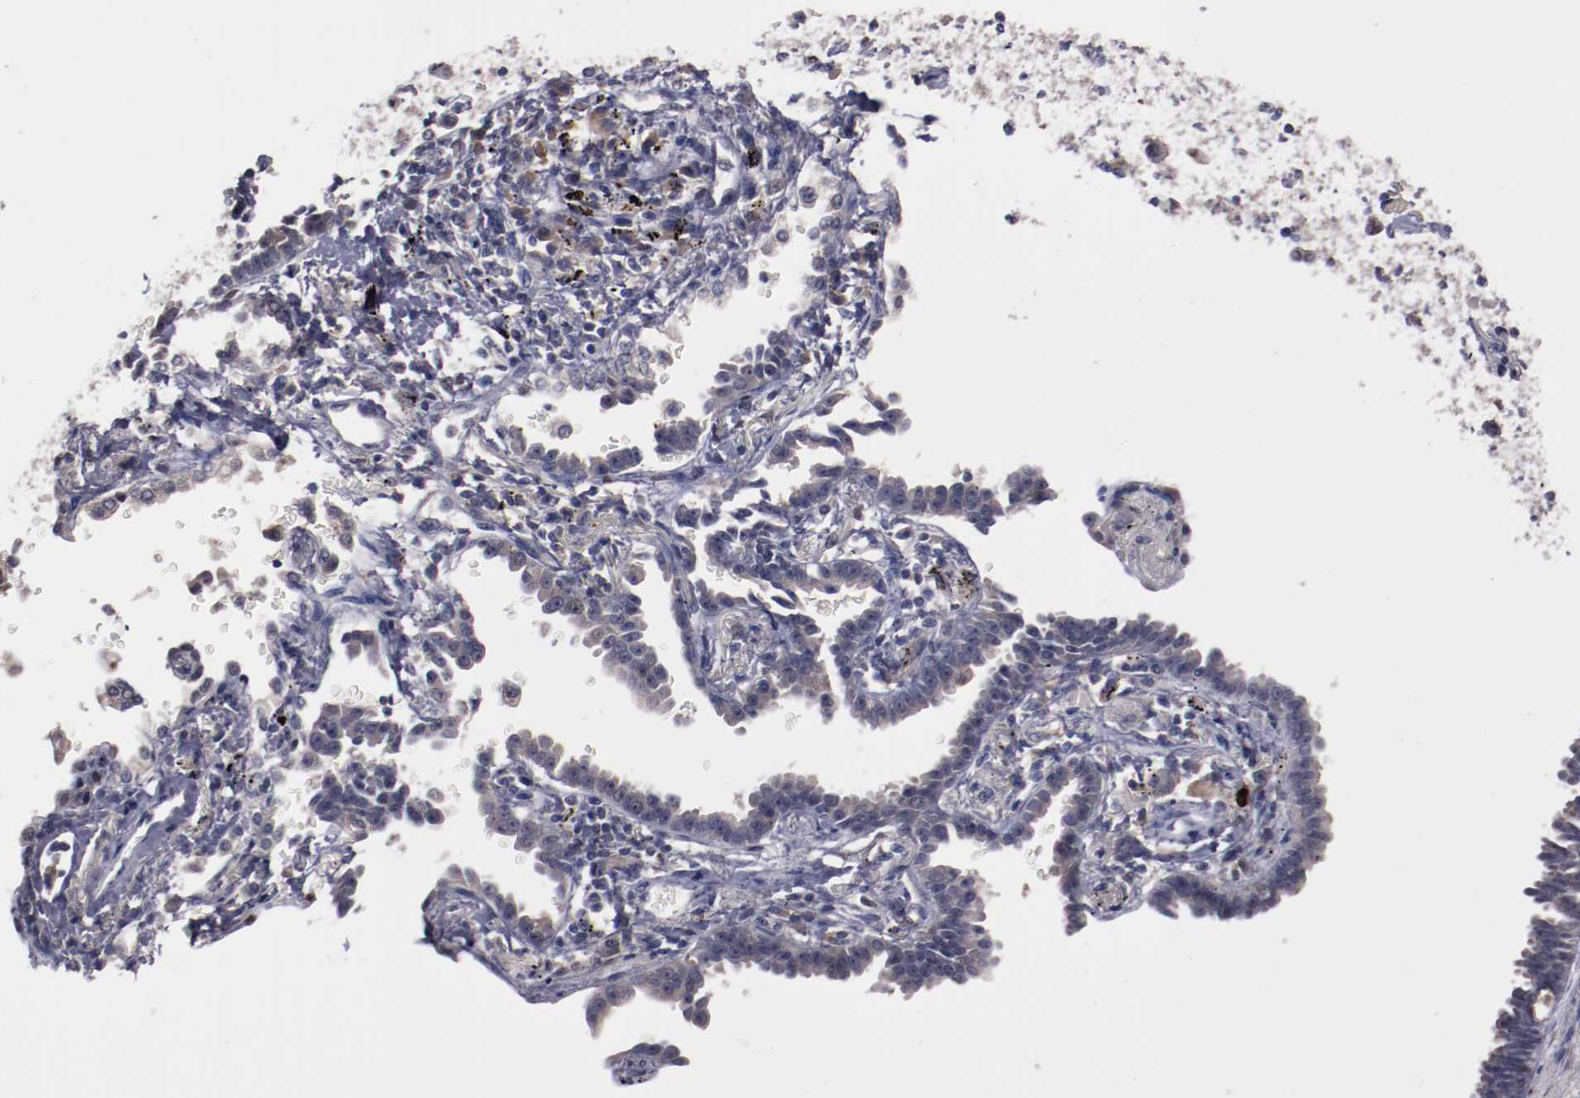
{"staining": {"intensity": "weak", "quantity": "25%-75%", "location": "cytoplasmic/membranous"}, "tissue": "lung cancer", "cell_type": "Tumor cells", "image_type": "cancer", "snomed": [{"axis": "morphology", "description": "Adenocarcinoma, NOS"}, {"axis": "topography", "description": "Lung"}], "caption": "Brown immunohistochemical staining in human adenocarcinoma (lung) shows weak cytoplasmic/membranous positivity in approximately 25%-75% of tumor cells.", "gene": "FAM81A", "patient": {"sex": "female", "age": 64}}